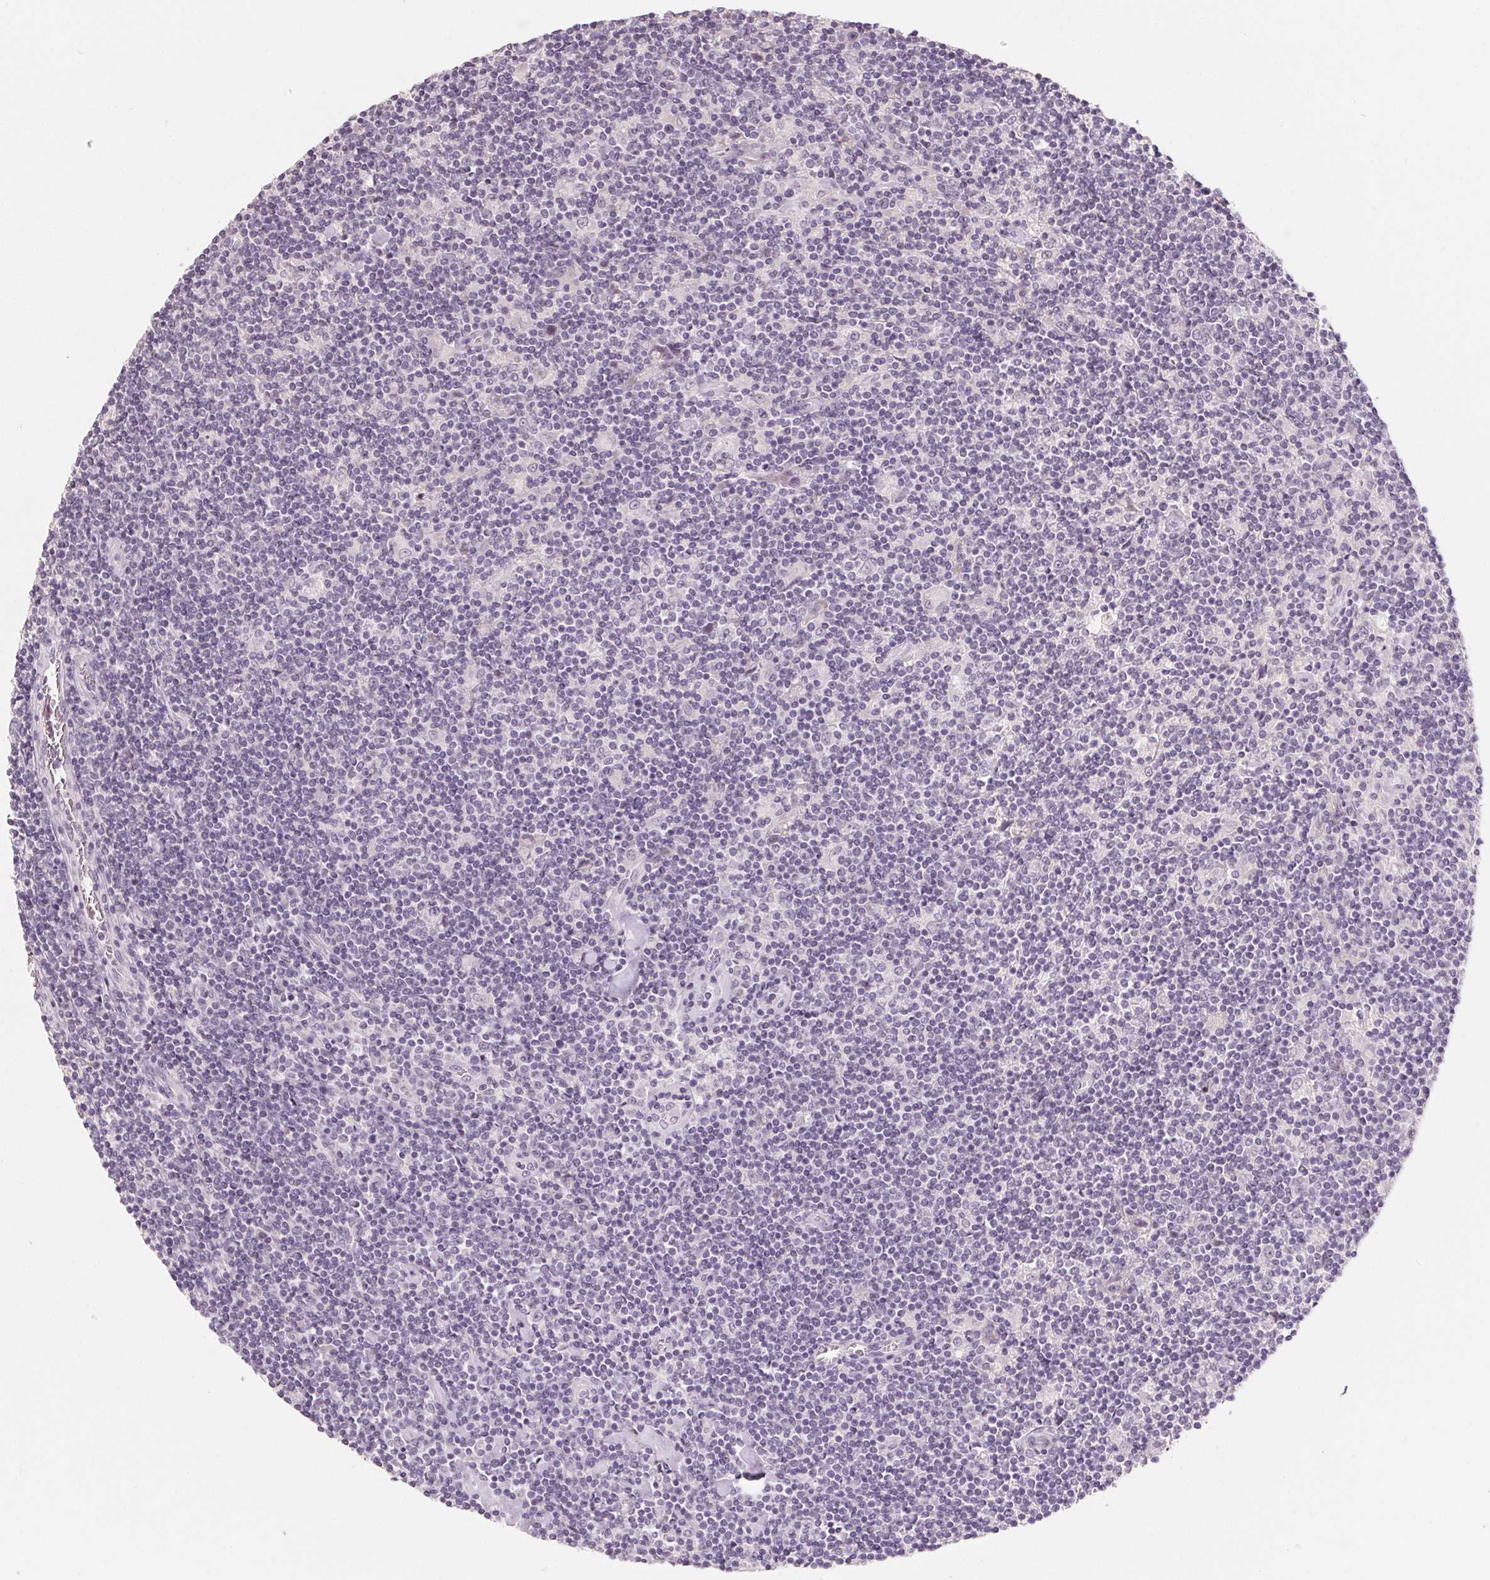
{"staining": {"intensity": "negative", "quantity": "none", "location": "none"}, "tissue": "lymphoma", "cell_type": "Tumor cells", "image_type": "cancer", "snomed": [{"axis": "morphology", "description": "Hodgkin's disease, NOS"}, {"axis": "topography", "description": "Lymph node"}], "caption": "Tumor cells show no significant expression in lymphoma.", "gene": "CAPZA3", "patient": {"sex": "male", "age": 40}}